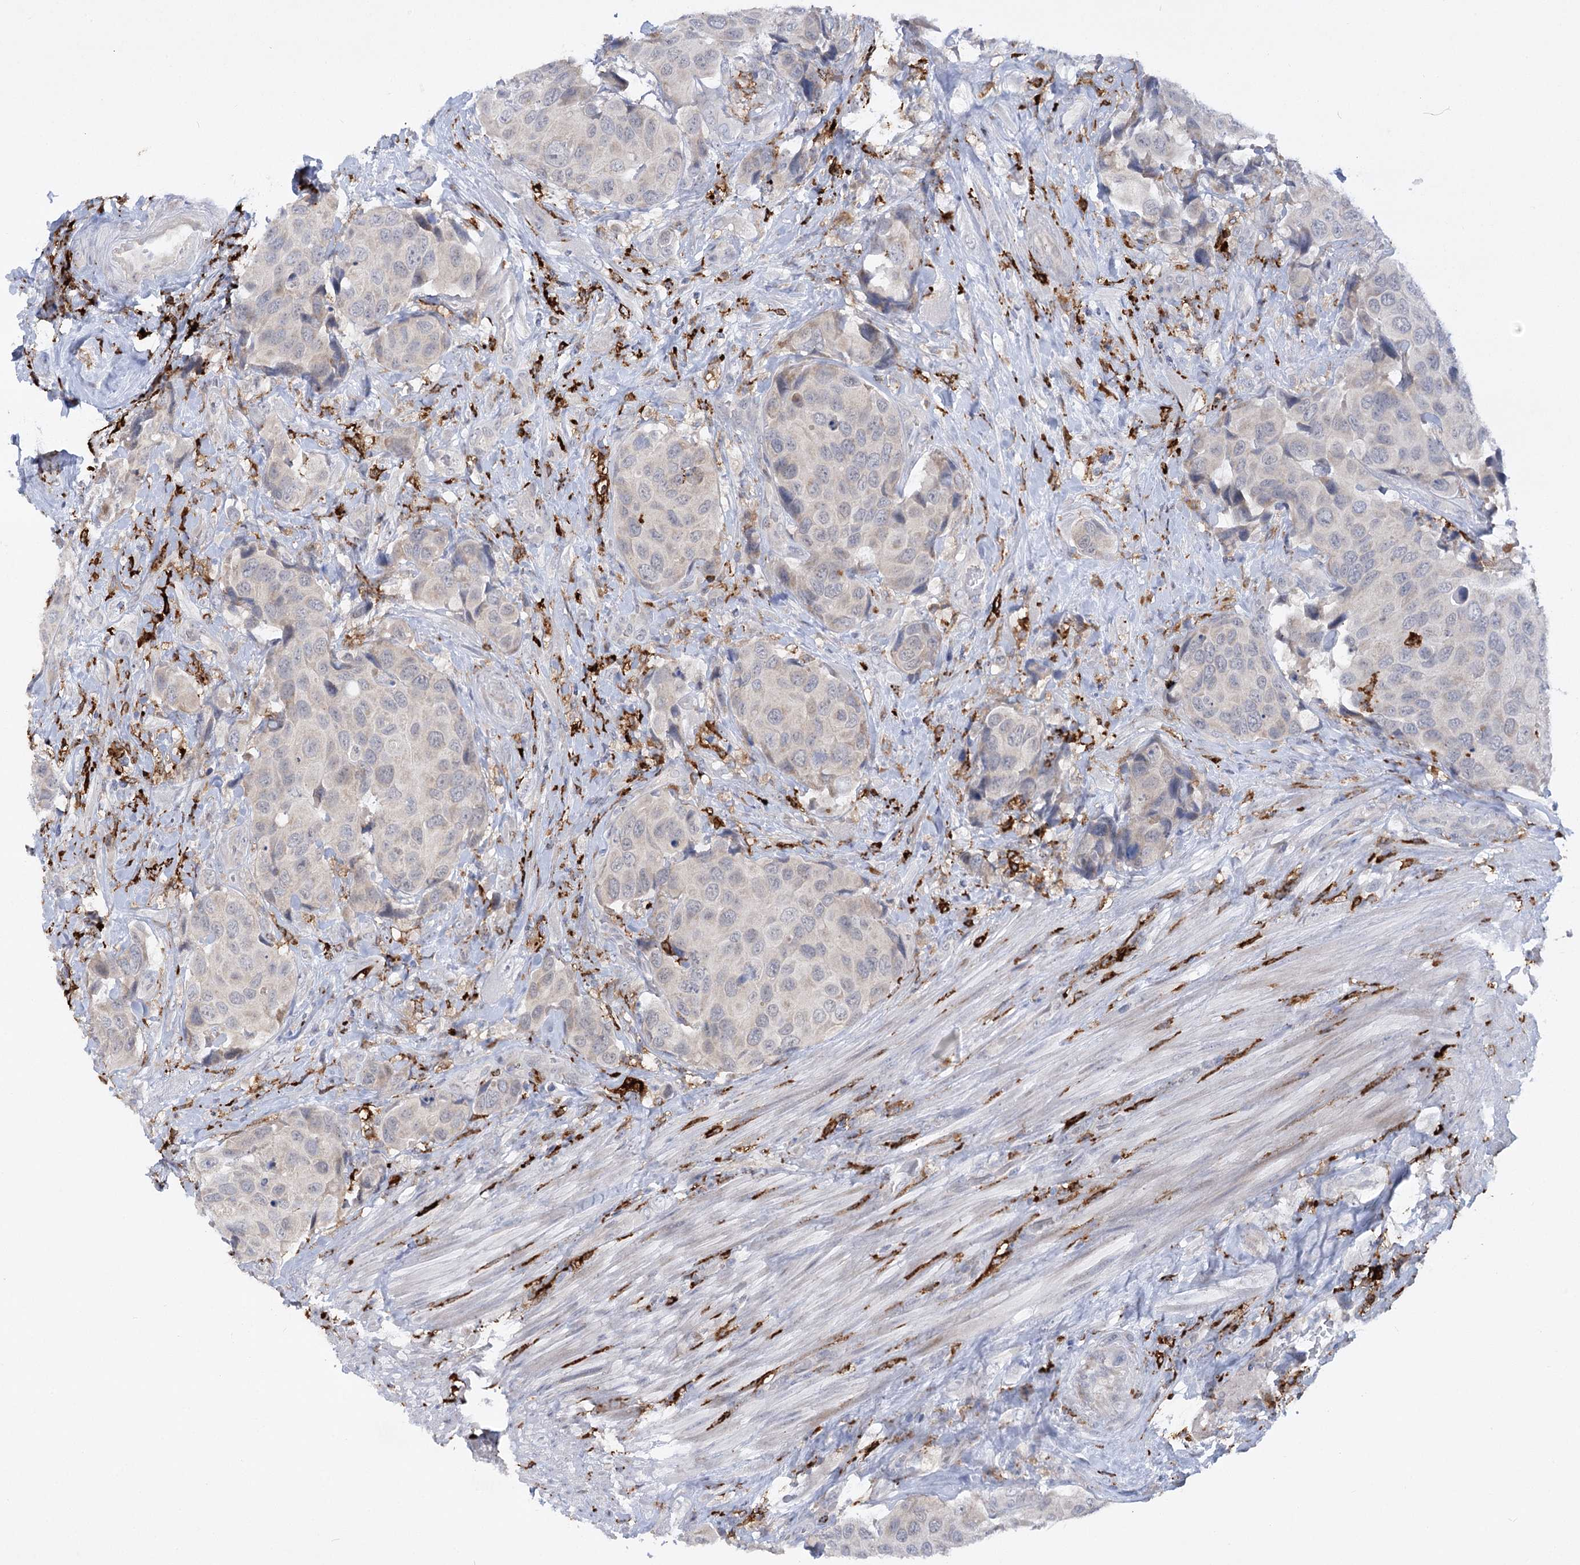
{"staining": {"intensity": "negative", "quantity": "none", "location": "none"}, "tissue": "urothelial cancer", "cell_type": "Tumor cells", "image_type": "cancer", "snomed": [{"axis": "morphology", "description": "Urothelial carcinoma, High grade"}, {"axis": "topography", "description": "Urinary bladder"}], "caption": "DAB immunohistochemical staining of urothelial cancer exhibits no significant expression in tumor cells.", "gene": "PIWIL4", "patient": {"sex": "male", "age": 74}}